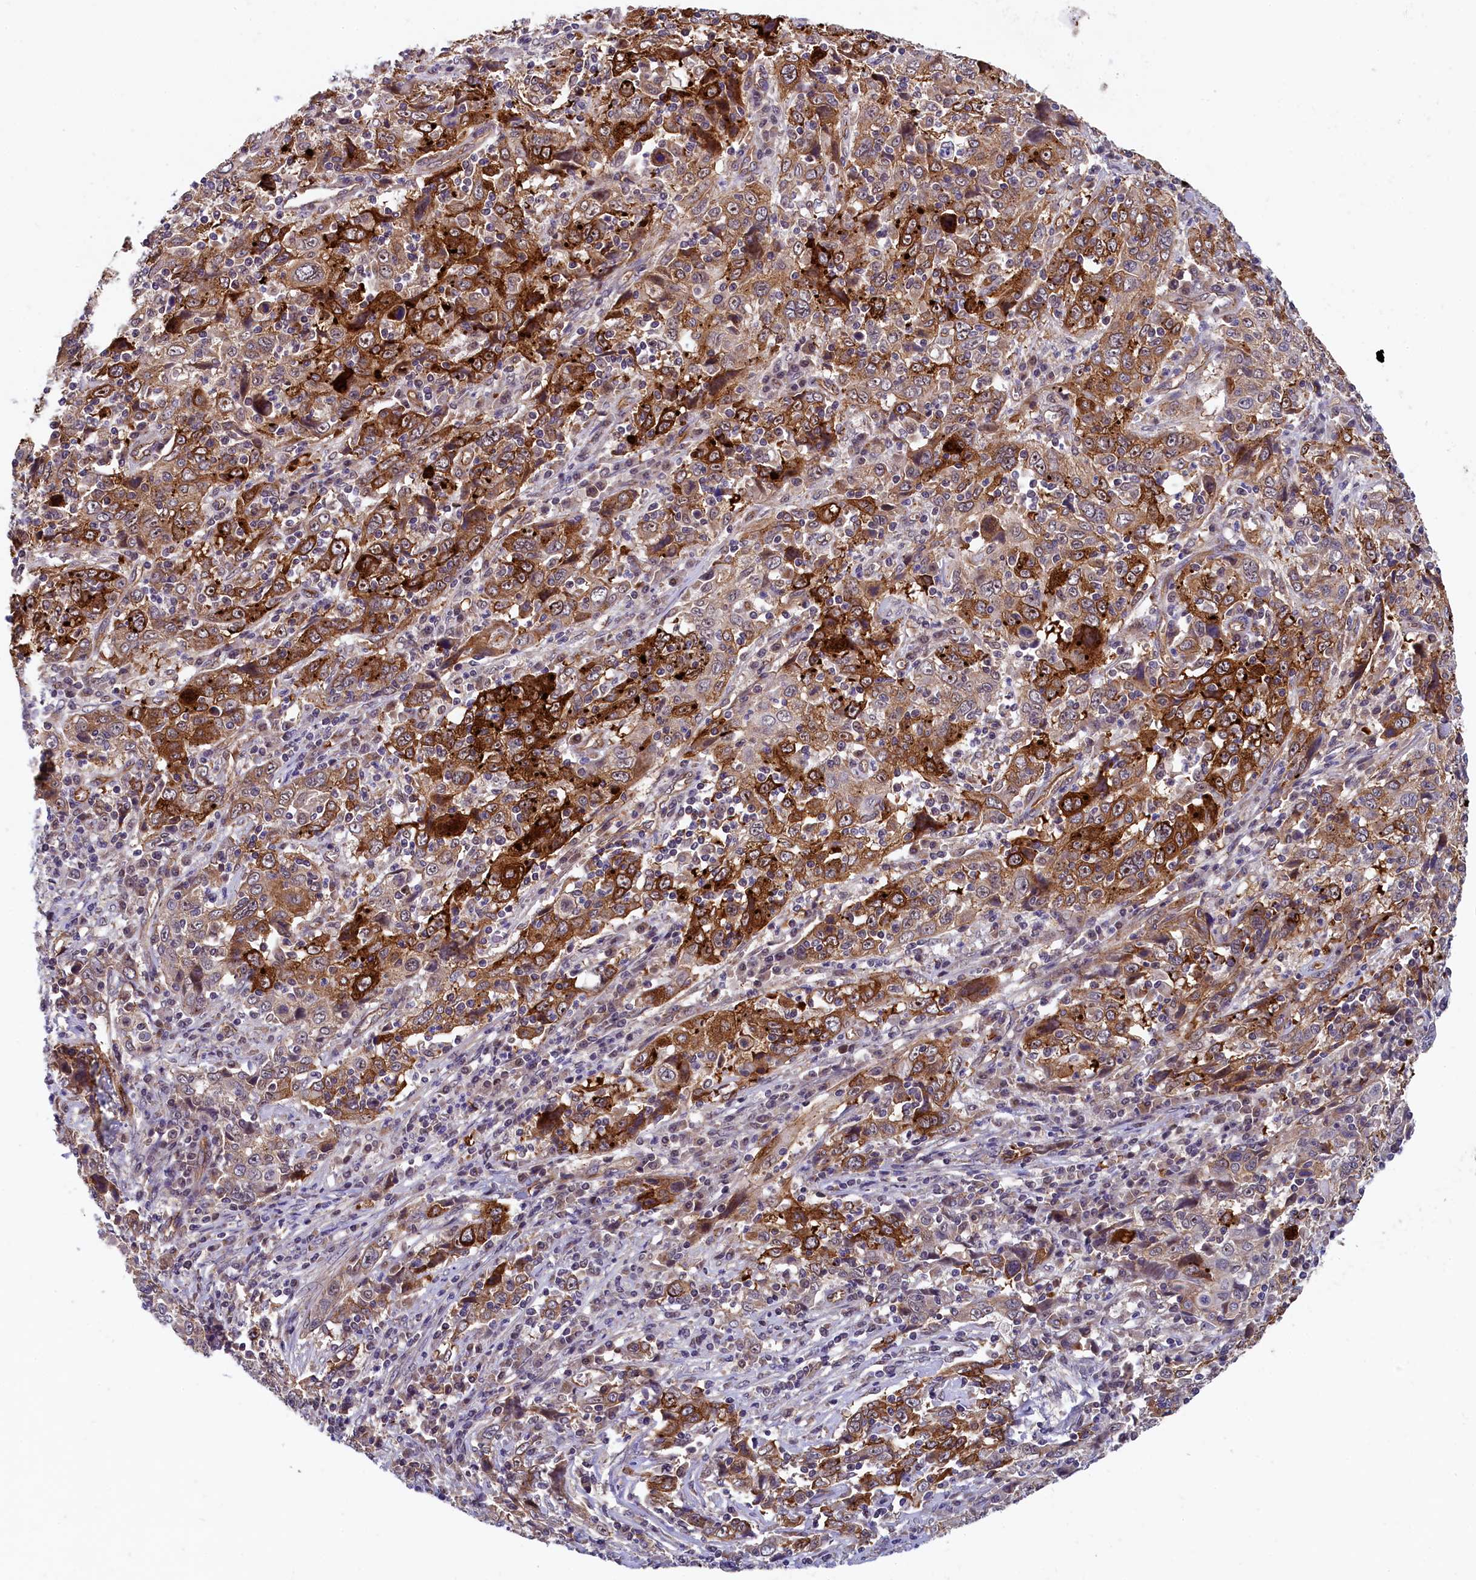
{"staining": {"intensity": "moderate", "quantity": ">75%", "location": "cytoplasmic/membranous,nuclear"}, "tissue": "cervical cancer", "cell_type": "Tumor cells", "image_type": "cancer", "snomed": [{"axis": "morphology", "description": "Squamous cell carcinoma, NOS"}, {"axis": "topography", "description": "Cervix"}], "caption": "This is a histology image of immunohistochemistry (IHC) staining of cervical cancer (squamous cell carcinoma), which shows moderate staining in the cytoplasmic/membranous and nuclear of tumor cells.", "gene": "ARL14EP", "patient": {"sex": "female", "age": 46}}